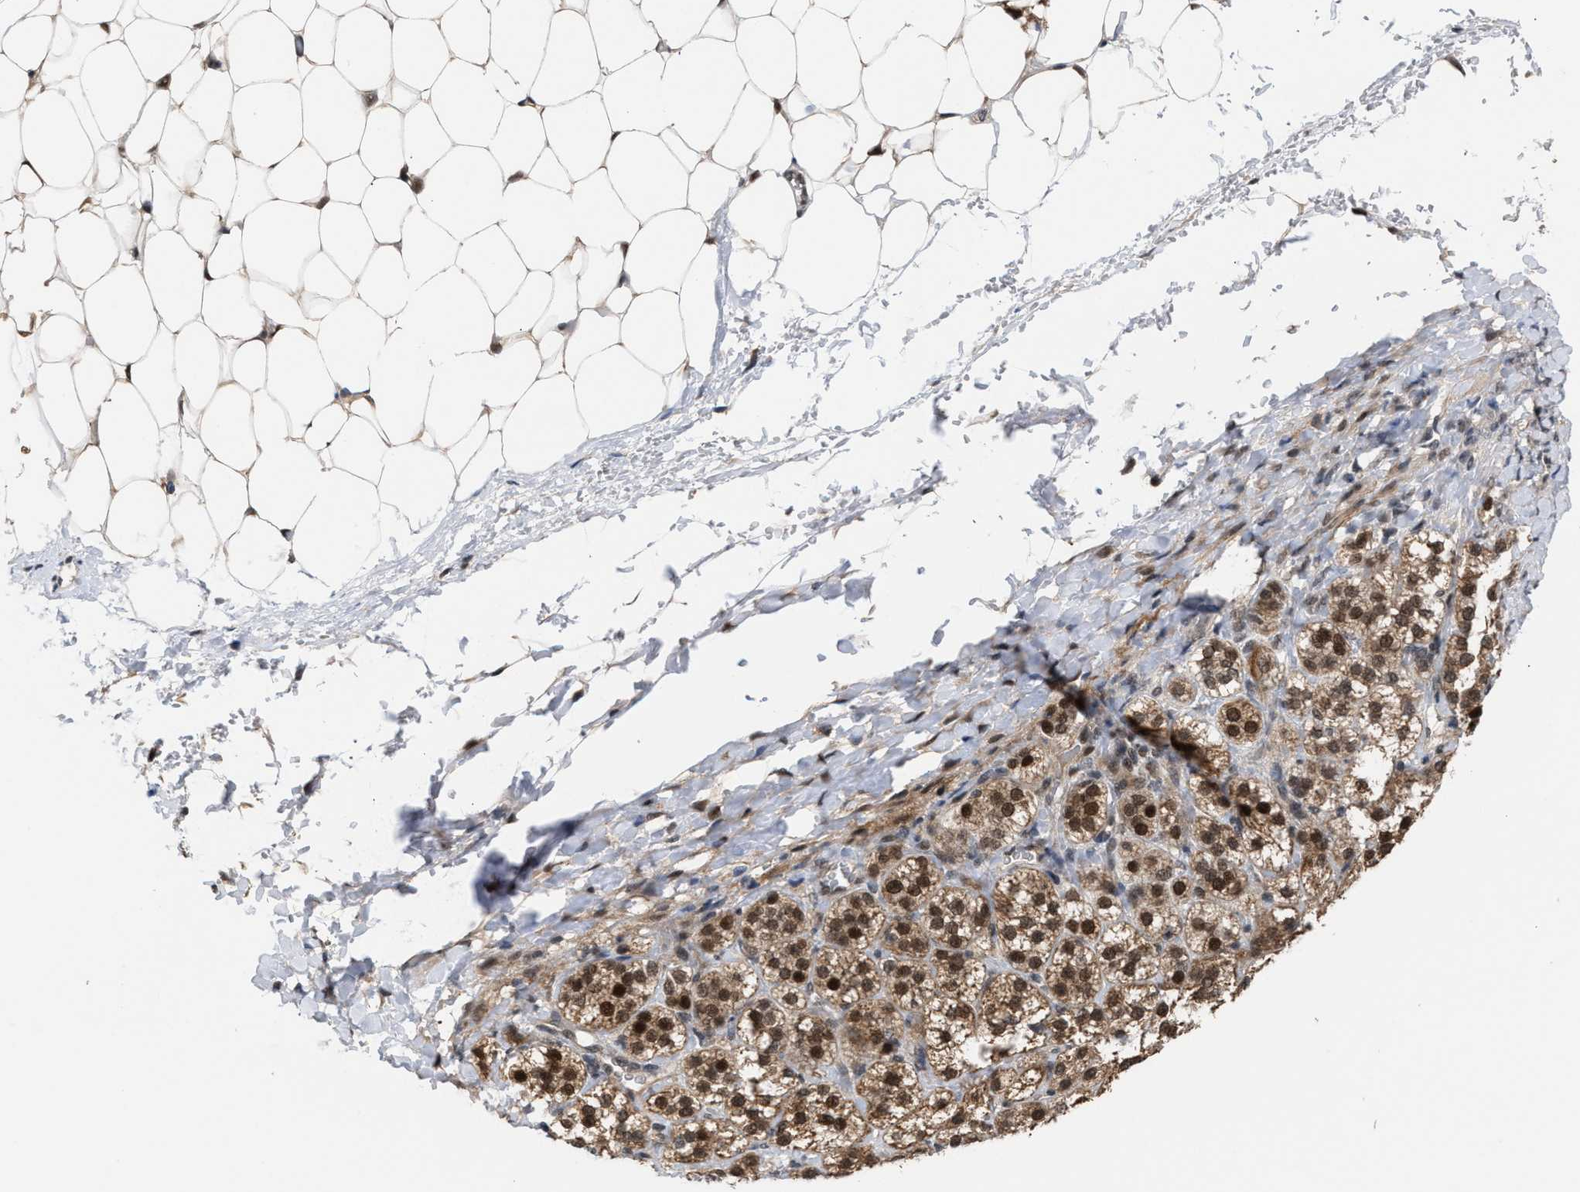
{"staining": {"intensity": "strong", "quantity": ">75%", "location": "cytoplasmic/membranous,nuclear"}, "tissue": "adrenal gland", "cell_type": "Glandular cells", "image_type": "normal", "snomed": [{"axis": "morphology", "description": "Normal tissue, NOS"}, {"axis": "topography", "description": "Adrenal gland"}], "caption": "Immunohistochemistry (IHC) (DAB (3,3'-diaminobenzidine)) staining of normal human adrenal gland displays strong cytoplasmic/membranous,nuclear protein positivity in about >75% of glandular cells. The staining was performed using DAB, with brown indicating positive protein expression. Nuclei are stained blue with hematoxylin.", "gene": "C9orf78", "patient": {"sex": "female", "age": 44}}